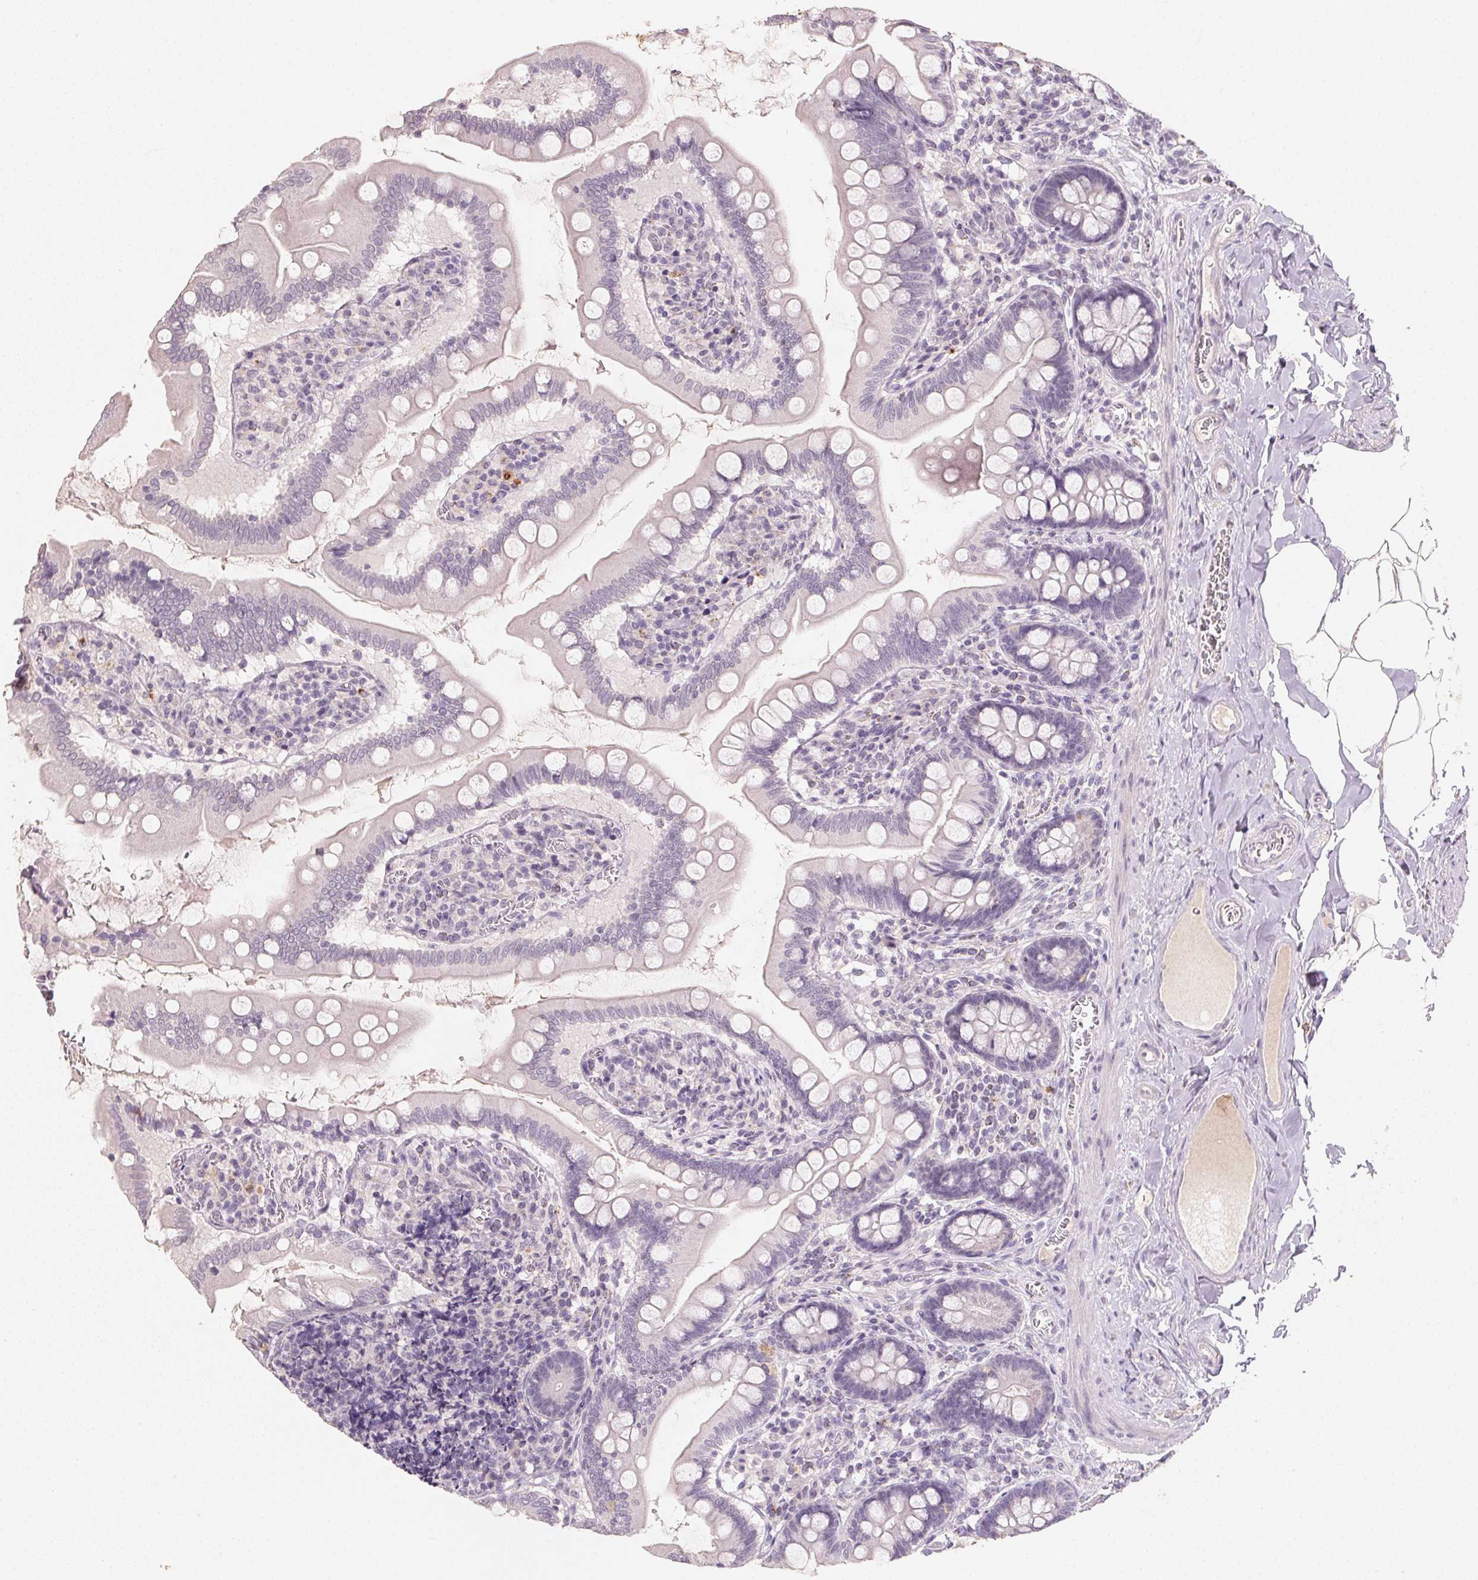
{"staining": {"intensity": "negative", "quantity": "none", "location": "none"}, "tissue": "small intestine", "cell_type": "Glandular cells", "image_type": "normal", "snomed": [{"axis": "morphology", "description": "Normal tissue, NOS"}, {"axis": "topography", "description": "Small intestine"}], "caption": "A high-resolution photomicrograph shows IHC staining of benign small intestine, which demonstrates no significant staining in glandular cells.", "gene": "CXCL5", "patient": {"sex": "female", "age": 56}}